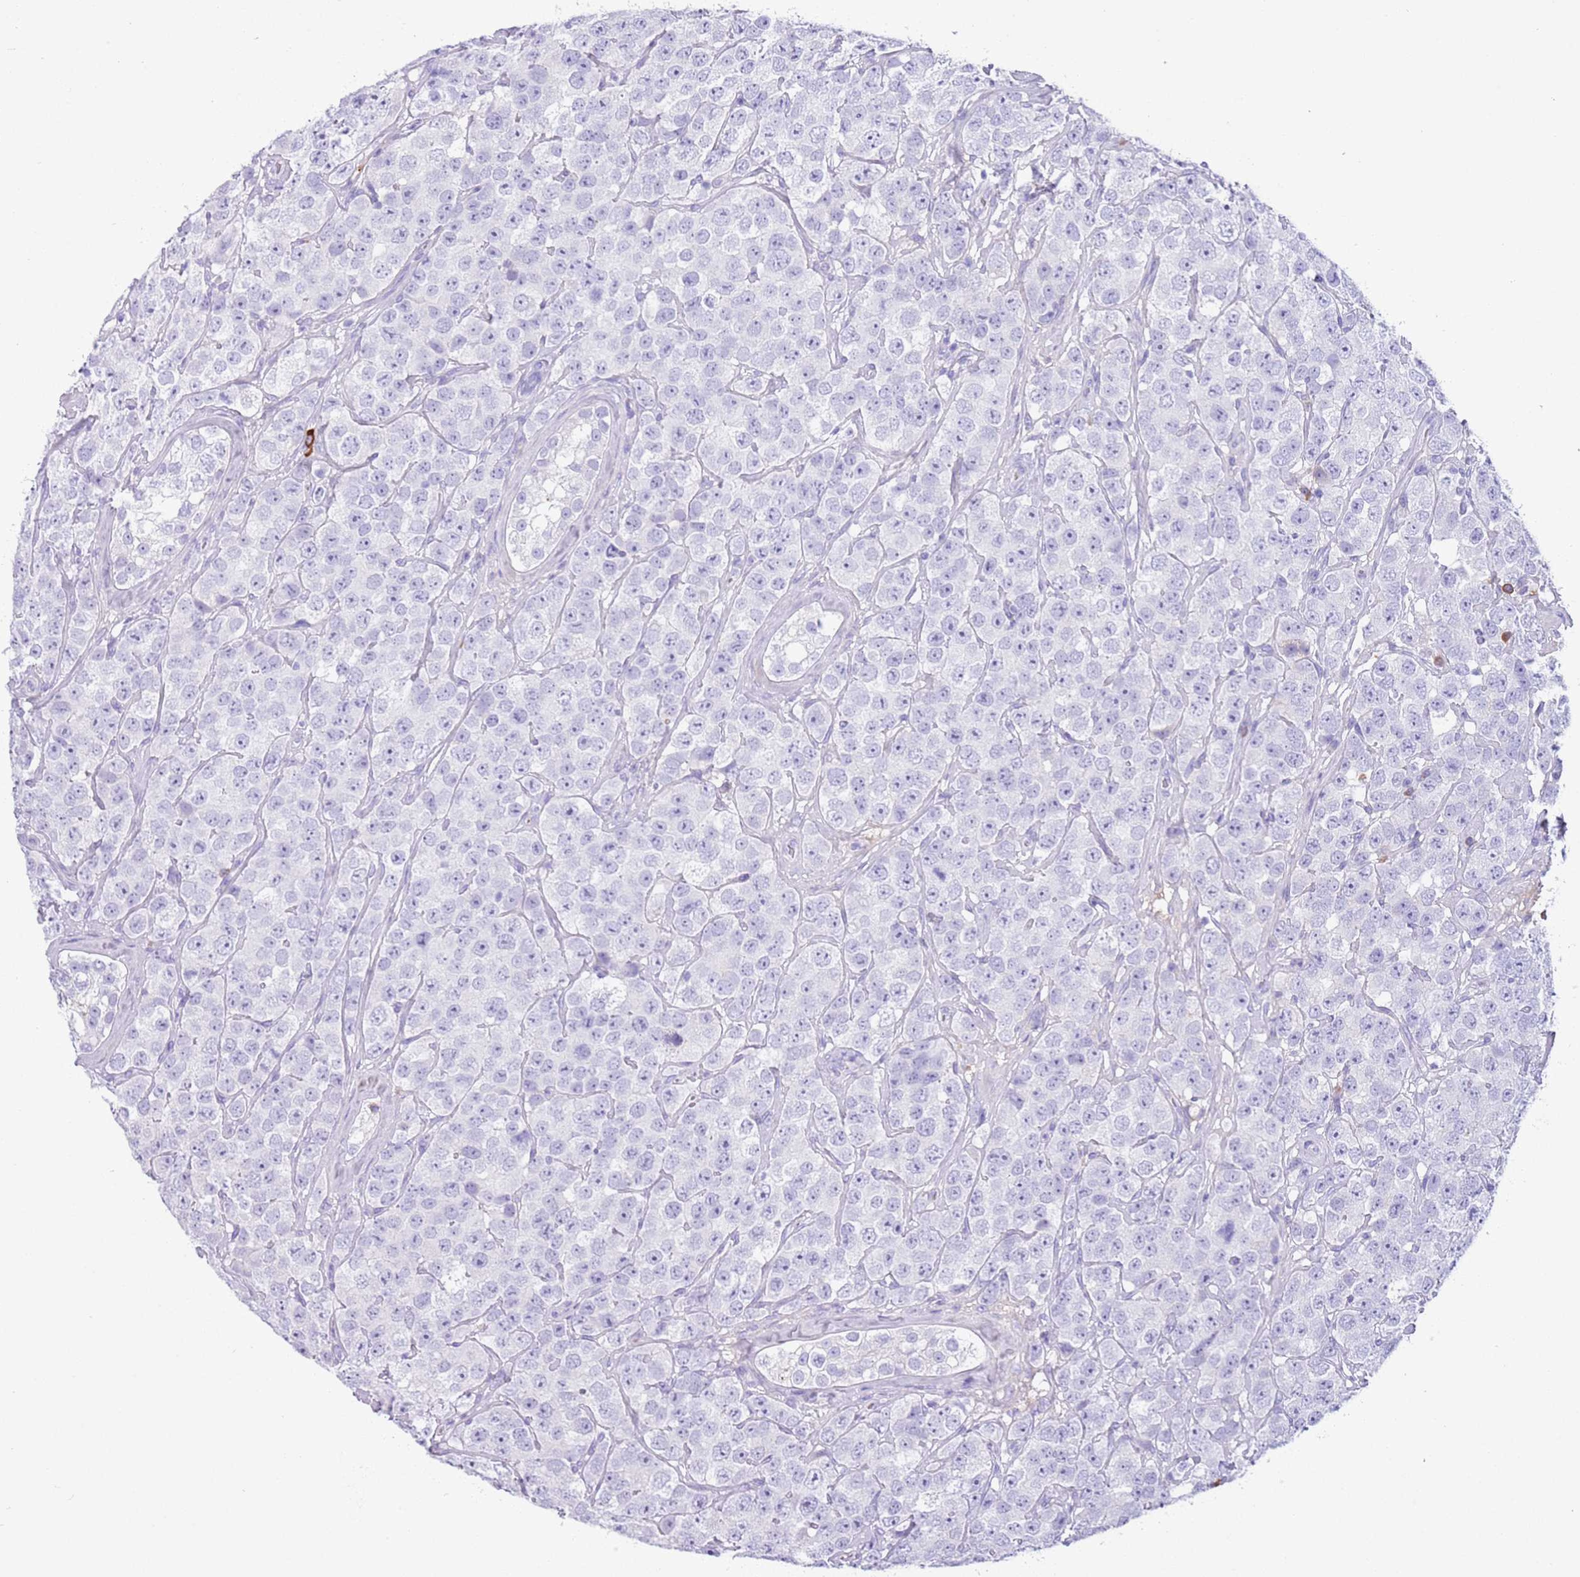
{"staining": {"intensity": "negative", "quantity": "none", "location": "none"}, "tissue": "testis cancer", "cell_type": "Tumor cells", "image_type": "cancer", "snomed": [{"axis": "morphology", "description": "Seminoma, NOS"}, {"axis": "topography", "description": "Testis"}], "caption": "This is an immunohistochemistry (IHC) image of testis seminoma. There is no positivity in tumor cells.", "gene": "IGKV3D-11", "patient": {"sex": "male", "age": 28}}